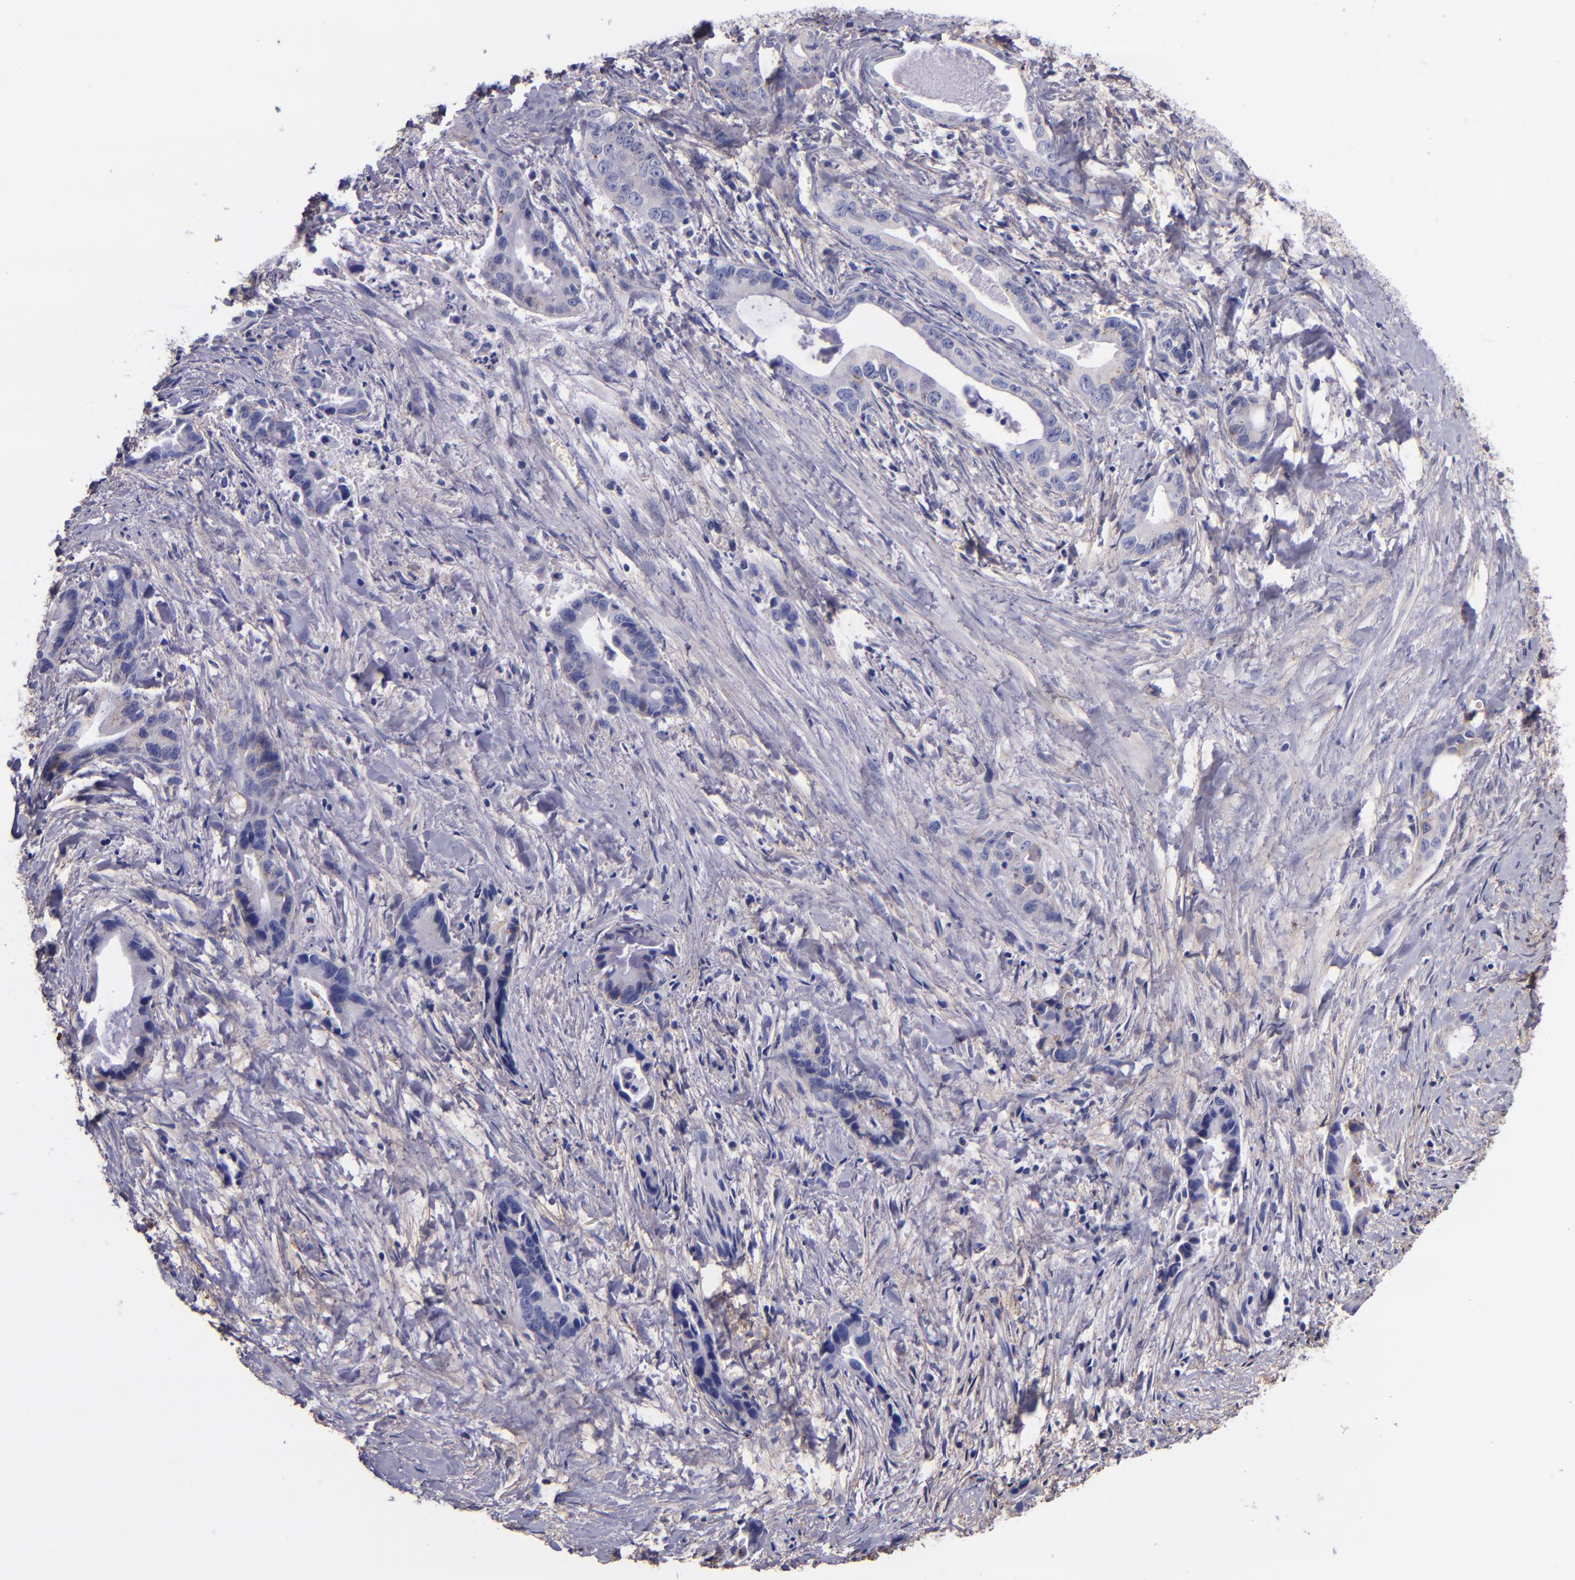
{"staining": {"intensity": "negative", "quantity": "none", "location": "none"}, "tissue": "liver cancer", "cell_type": "Tumor cells", "image_type": "cancer", "snomed": [{"axis": "morphology", "description": "Cholangiocarcinoma"}, {"axis": "topography", "description": "Liver"}], "caption": "IHC image of liver cholangiocarcinoma stained for a protein (brown), which reveals no expression in tumor cells.", "gene": "IVL", "patient": {"sex": "female", "age": 55}}